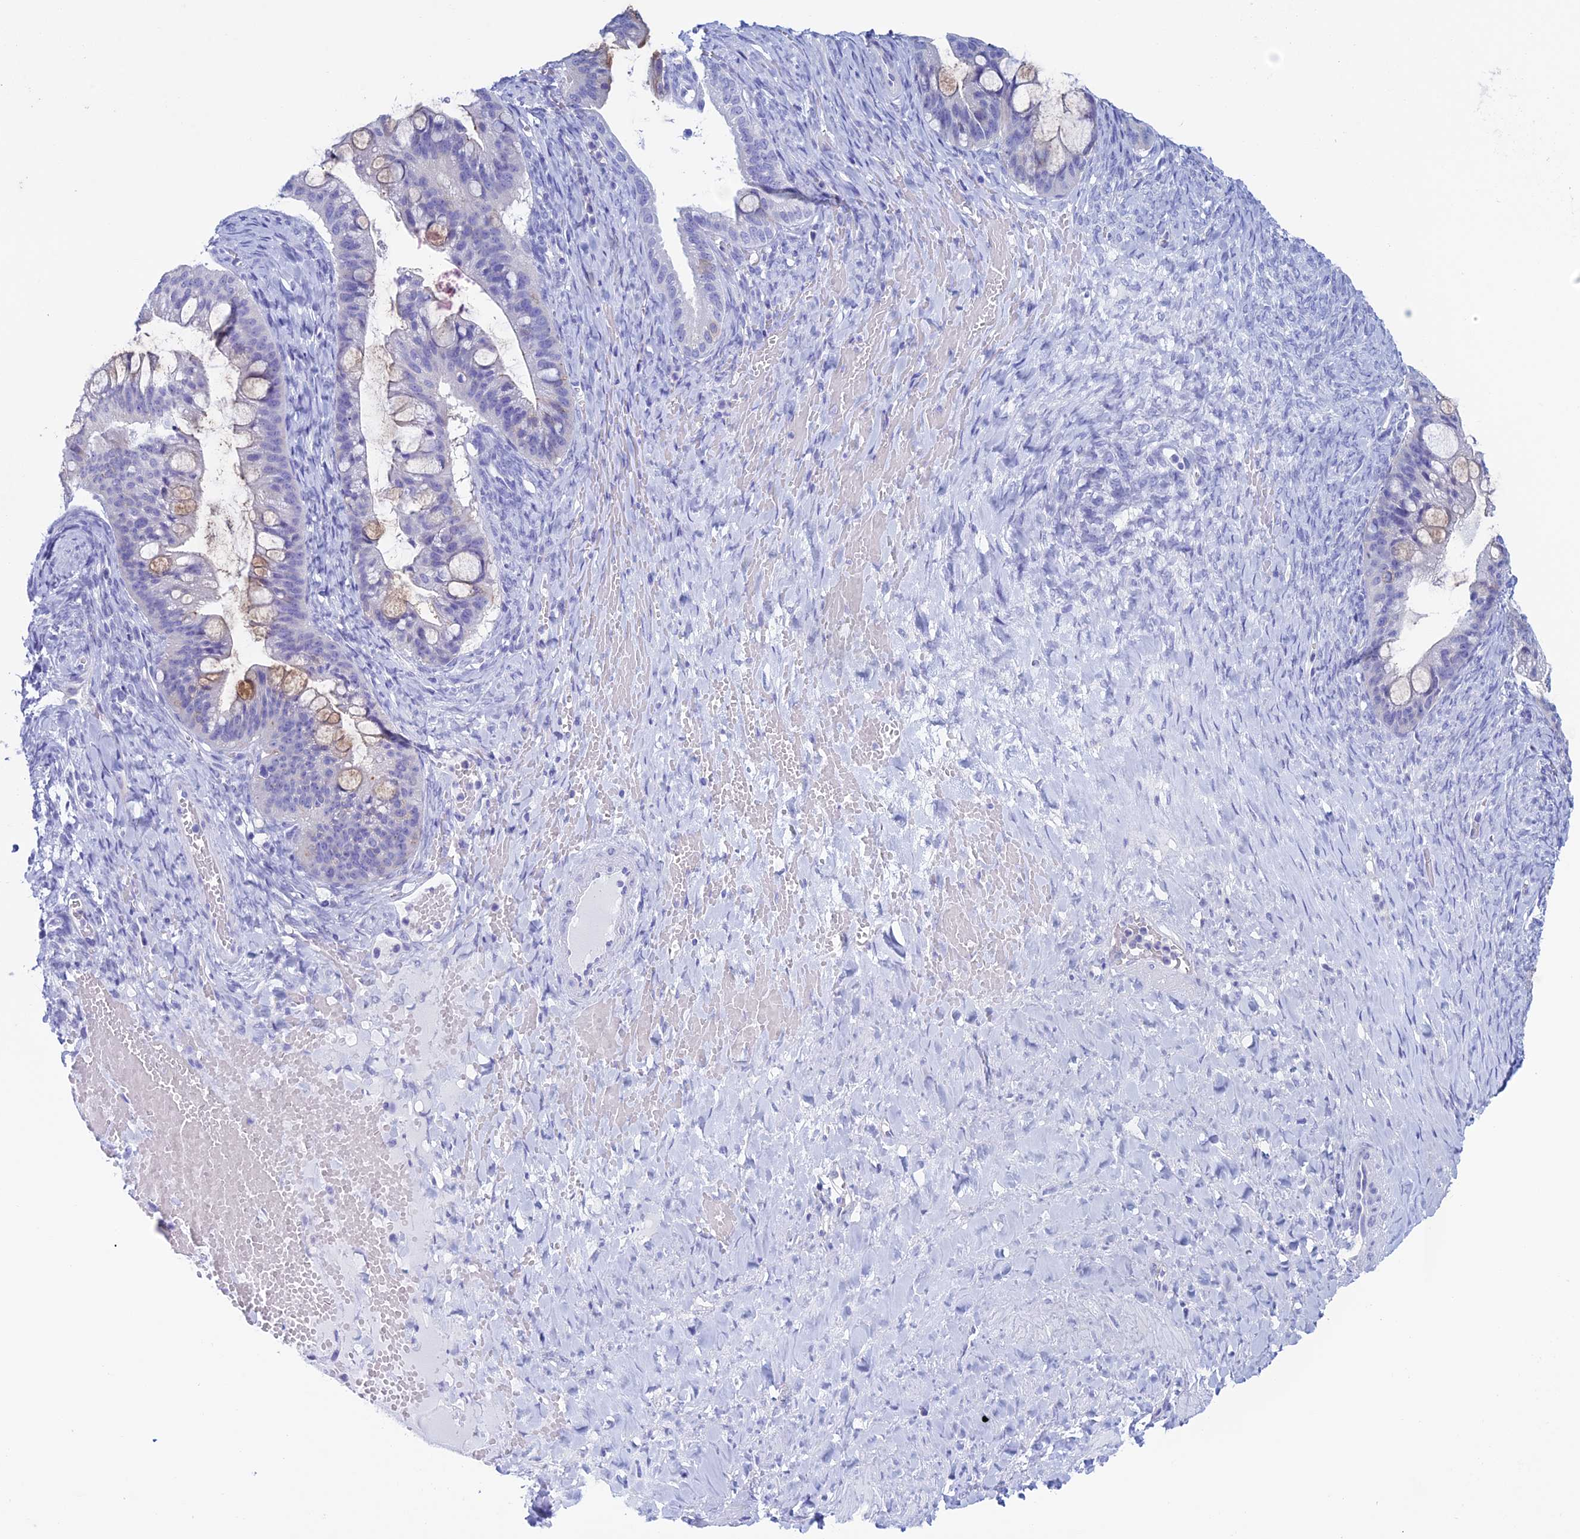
{"staining": {"intensity": "moderate", "quantity": "25%-75%", "location": "cytoplasmic/membranous"}, "tissue": "ovarian cancer", "cell_type": "Tumor cells", "image_type": "cancer", "snomed": [{"axis": "morphology", "description": "Cystadenocarcinoma, mucinous, NOS"}, {"axis": "topography", "description": "Ovary"}], "caption": "IHC micrograph of neoplastic tissue: human ovarian cancer stained using immunohistochemistry reveals medium levels of moderate protein expression localized specifically in the cytoplasmic/membranous of tumor cells, appearing as a cytoplasmic/membranous brown color.", "gene": "KCNK17", "patient": {"sex": "female", "age": 73}}